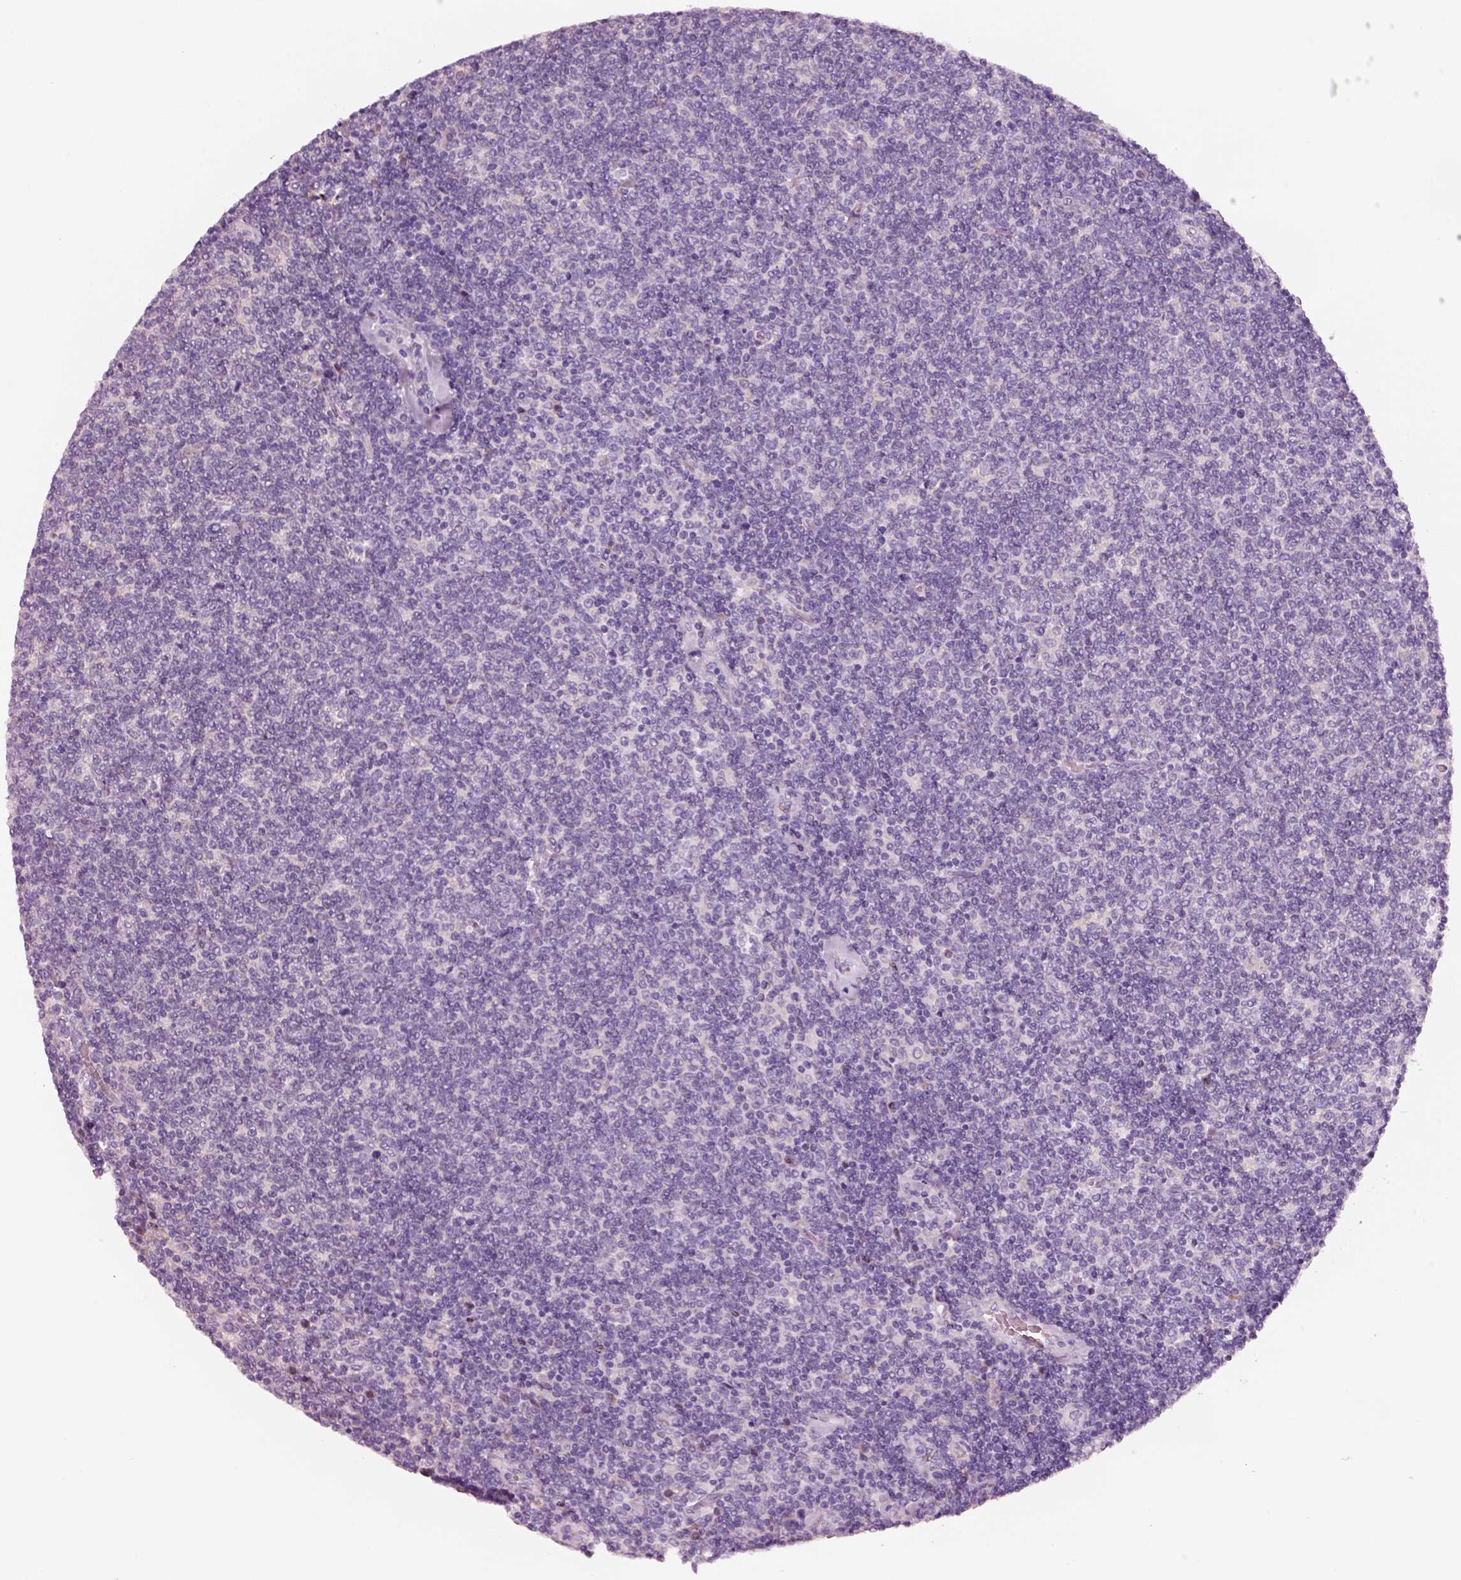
{"staining": {"intensity": "negative", "quantity": "none", "location": "none"}, "tissue": "lymphoma", "cell_type": "Tumor cells", "image_type": "cancer", "snomed": [{"axis": "morphology", "description": "Malignant lymphoma, non-Hodgkin's type, Low grade"}, {"axis": "topography", "description": "Lymph node"}], "caption": "Tumor cells show no significant expression in low-grade malignant lymphoma, non-Hodgkin's type. Brightfield microscopy of IHC stained with DAB (brown) and hematoxylin (blue), captured at high magnification.", "gene": "PNOC", "patient": {"sex": "male", "age": 52}}